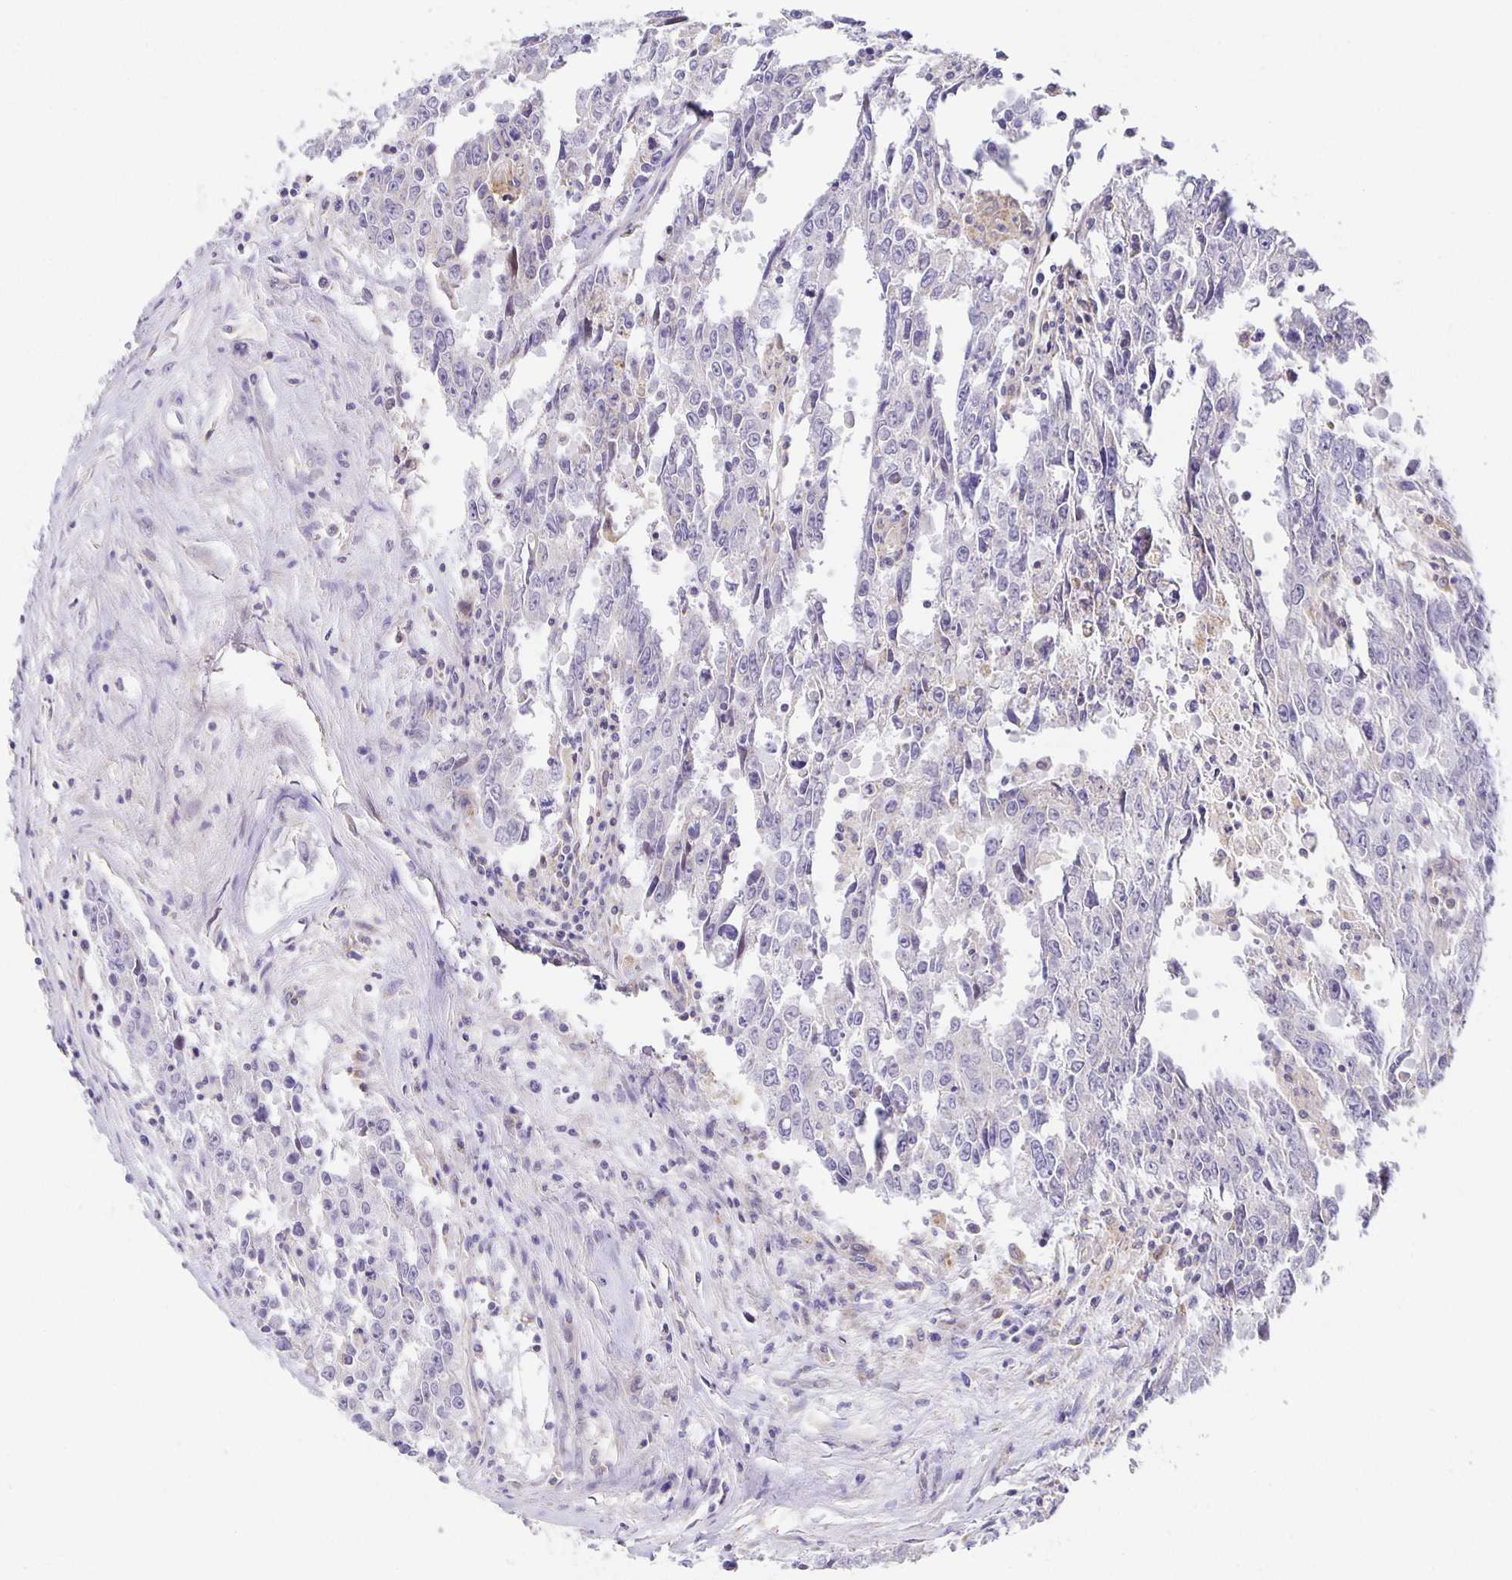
{"staining": {"intensity": "negative", "quantity": "none", "location": "none"}, "tissue": "testis cancer", "cell_type": "Tumor cells", "image_type": "cancer", "snomed": [{"axis": "morphology", "description": "Carcinoma, Embryonal, NOS"}, {"axis": "topography", "description": "Testis"}], "caption": "Tumor cells show no significant protein staining in testis cancer.", "gene": "FLRT3", "patient": {"sex": "male", "age": 22}}